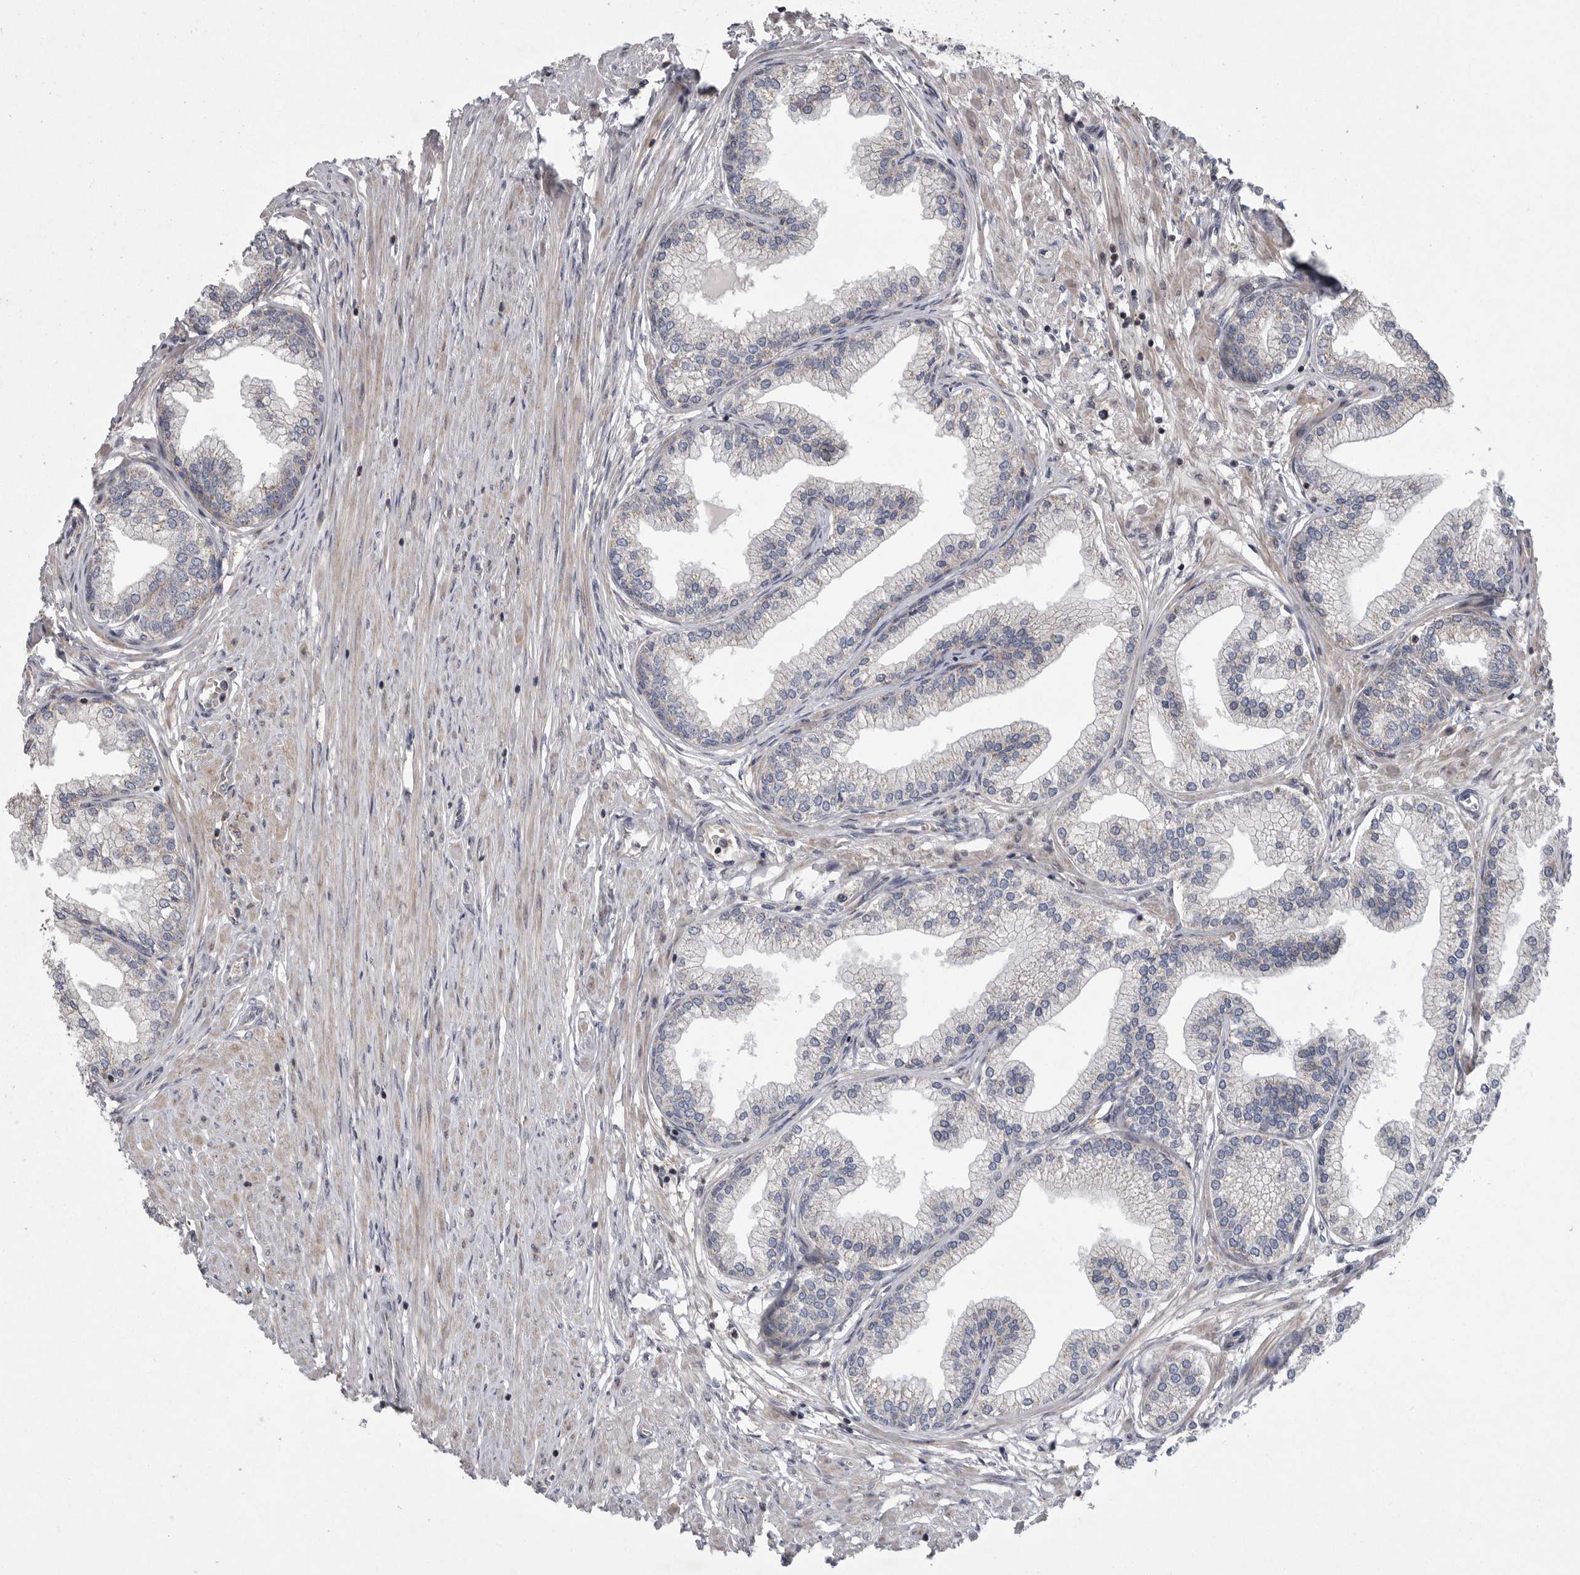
{"staining": {"intensity": "moderate", "quantity": "<25%", "location": "cytoplasmic/membranous"}, "tissue": "prostate", "cell_type": "Glandular cells", "image_type": "normal", "snomed": [{"axis": "morphology", "description": "Normal tissue, NOS"}, {"axis": "morphology", "description": "Urothelial carcinoma, Low grade"}, {"axis": "topography", "description": "Urinary bladder"}, {"axis": "topography", "description": "Prostate"}], "caption": "Immunohistochemical staining of unremarkable prostate demonstrates <25% levels of moderate cytoplasmic/membranous protein staining in about <25% of glandular cells.", "gene": "CRP", "patient": {"sex": "male", "age": 60}}